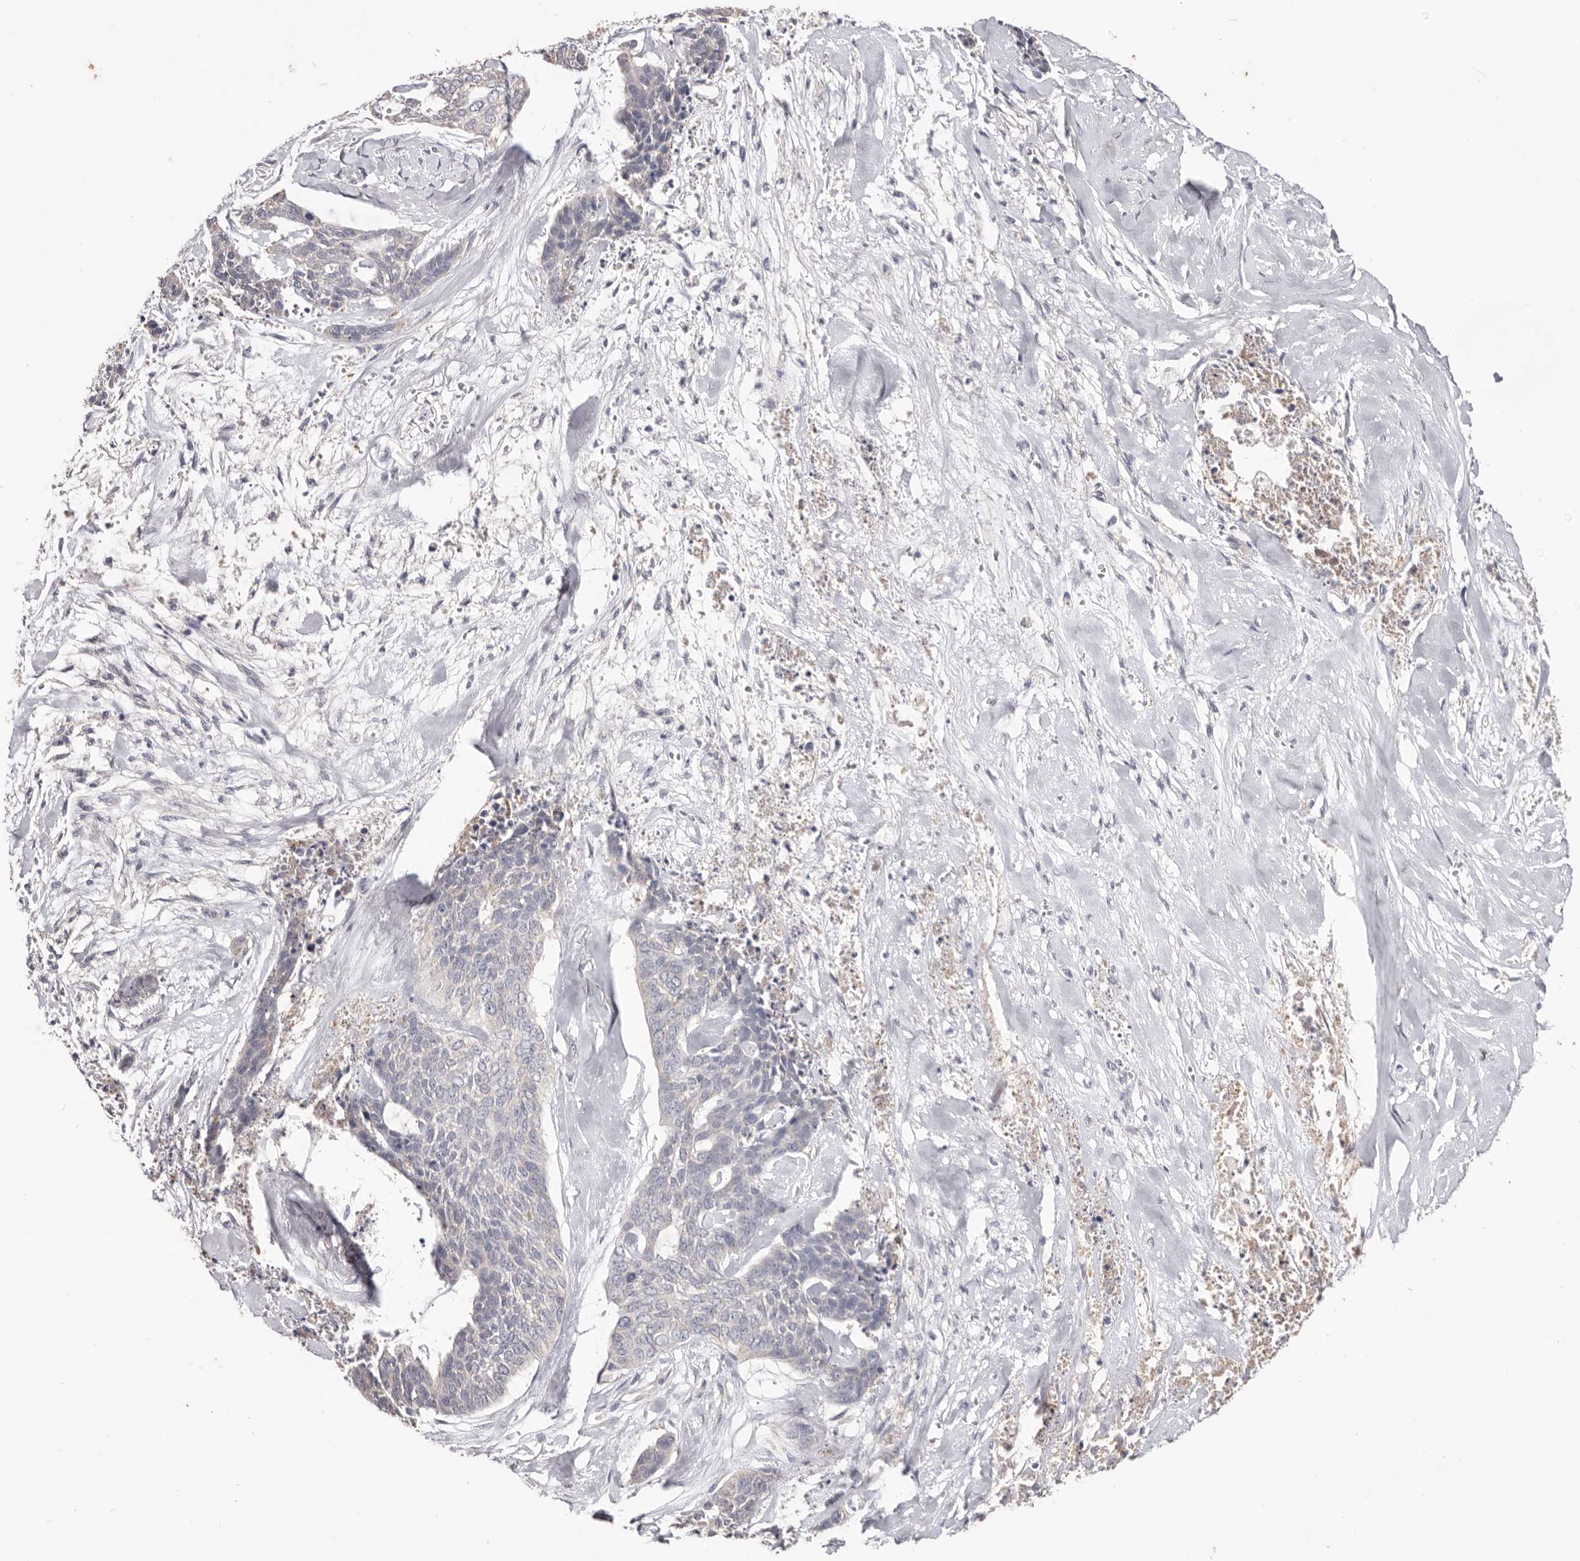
{"staining": {"intensity": "negative", "quantity": "none", "location": "none"}, "tissue": "skin cancer", "cell_type": "Tumor cells", "image_type": "cancer", "snomed": [{"axis": "morphology", "description": "Basal cell carcinoma"}, {"axis": "topography", "description": "Skin"}], "caption": "This is an immunohistochemistry image of skin cancer (basal cell carcinoma). There is no positivity in tumor cells.", "gene": "HCAR2", "patient": {"sex": "female", "age": 64}}